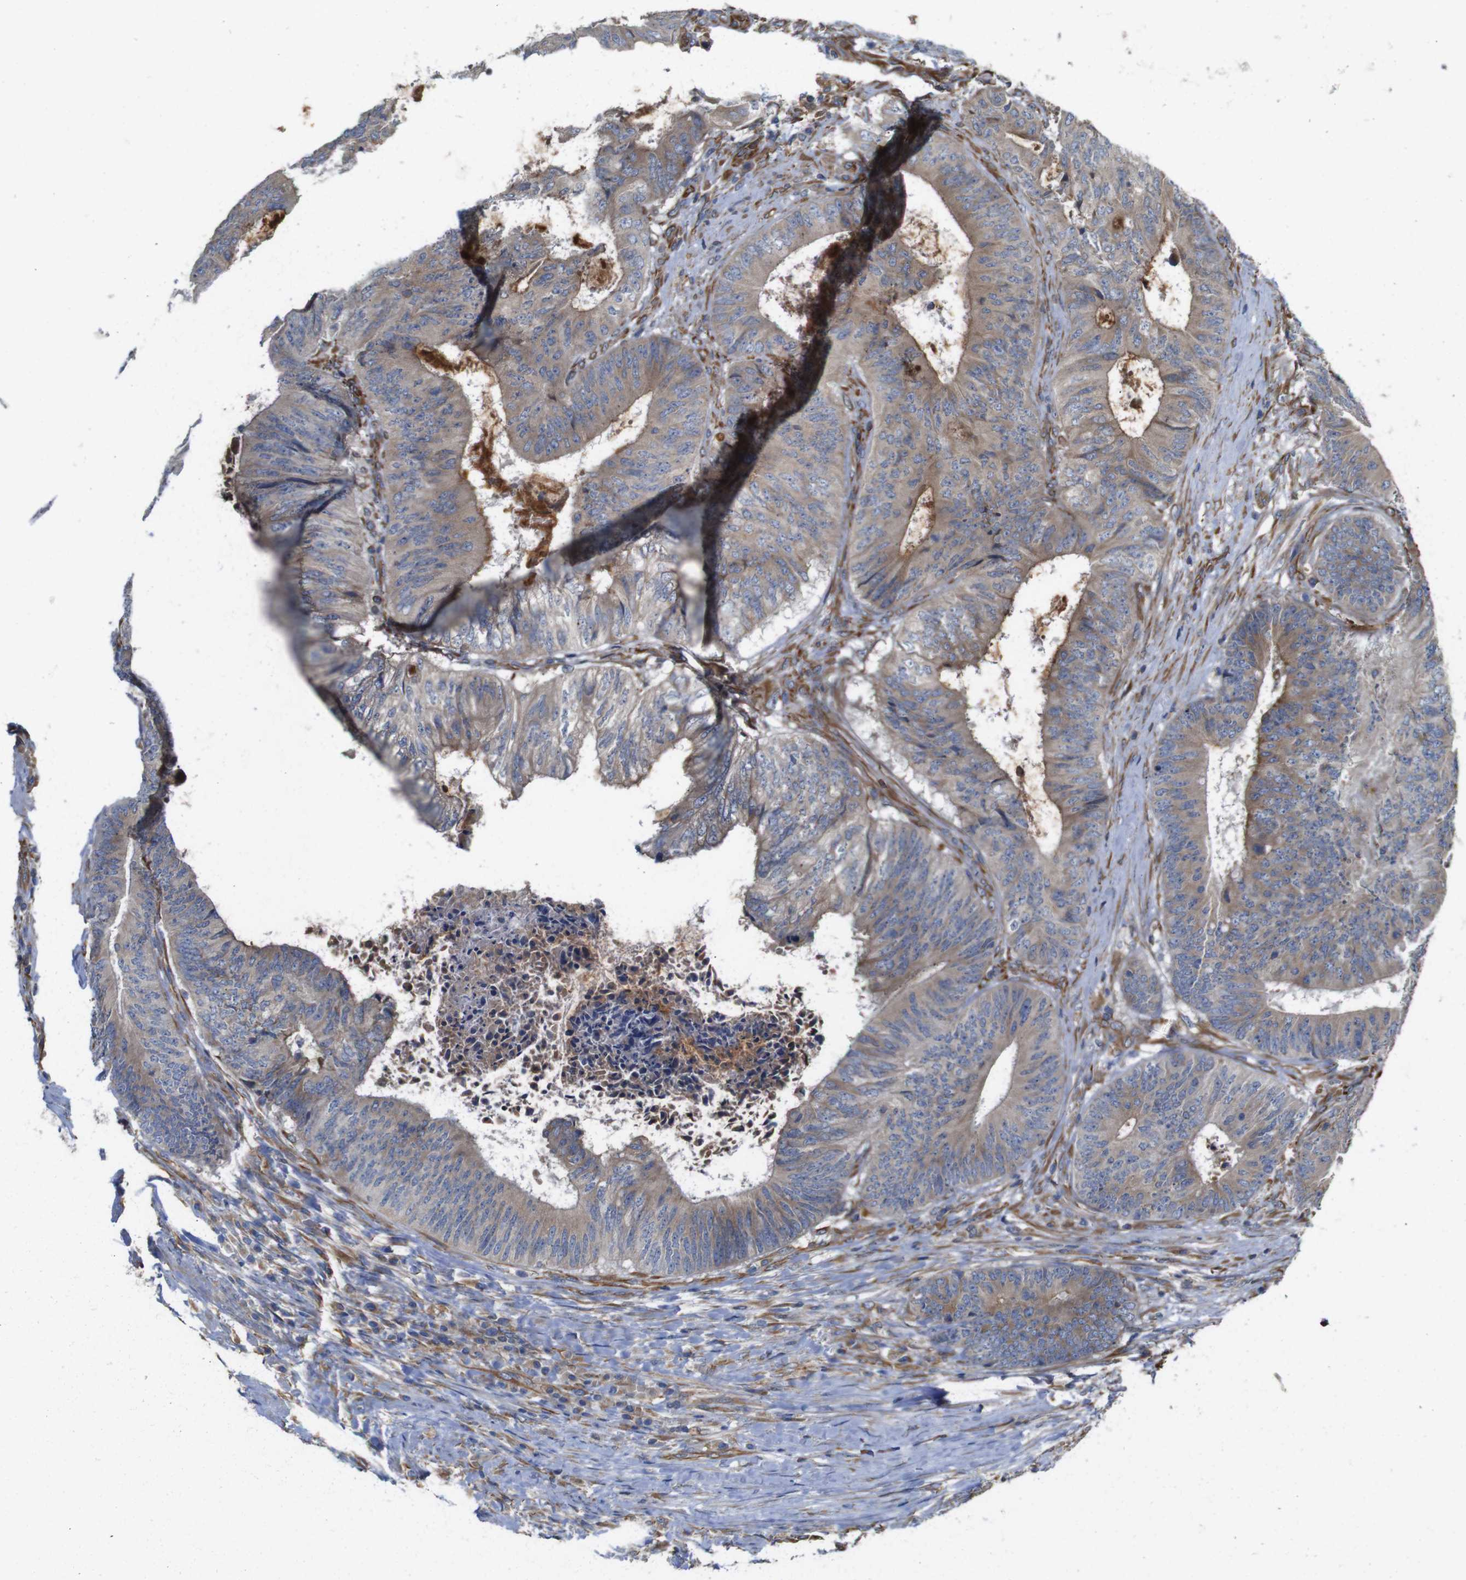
{"staining": {"intensity": "weak", "quantity": ">75%", "location": "cytoplasmic/membranous"}, "tissue": "colorectal cancer", "cell_type": "Tumor cells", "image_type": "cancer", "snomed": [{"axis": "morphology", "description": "Adenocarcinoma, NOS"}, {"axis": "topography", "description": "Rectum"}], "caption": "A histopathology image of human adenocarcinoma (colorectal) stained for a protein reveals weak cytoplasmic/membranous brown staining in tumor cells.", "gene": "POMK", "patient": {"sex": "male", "age": 72}}